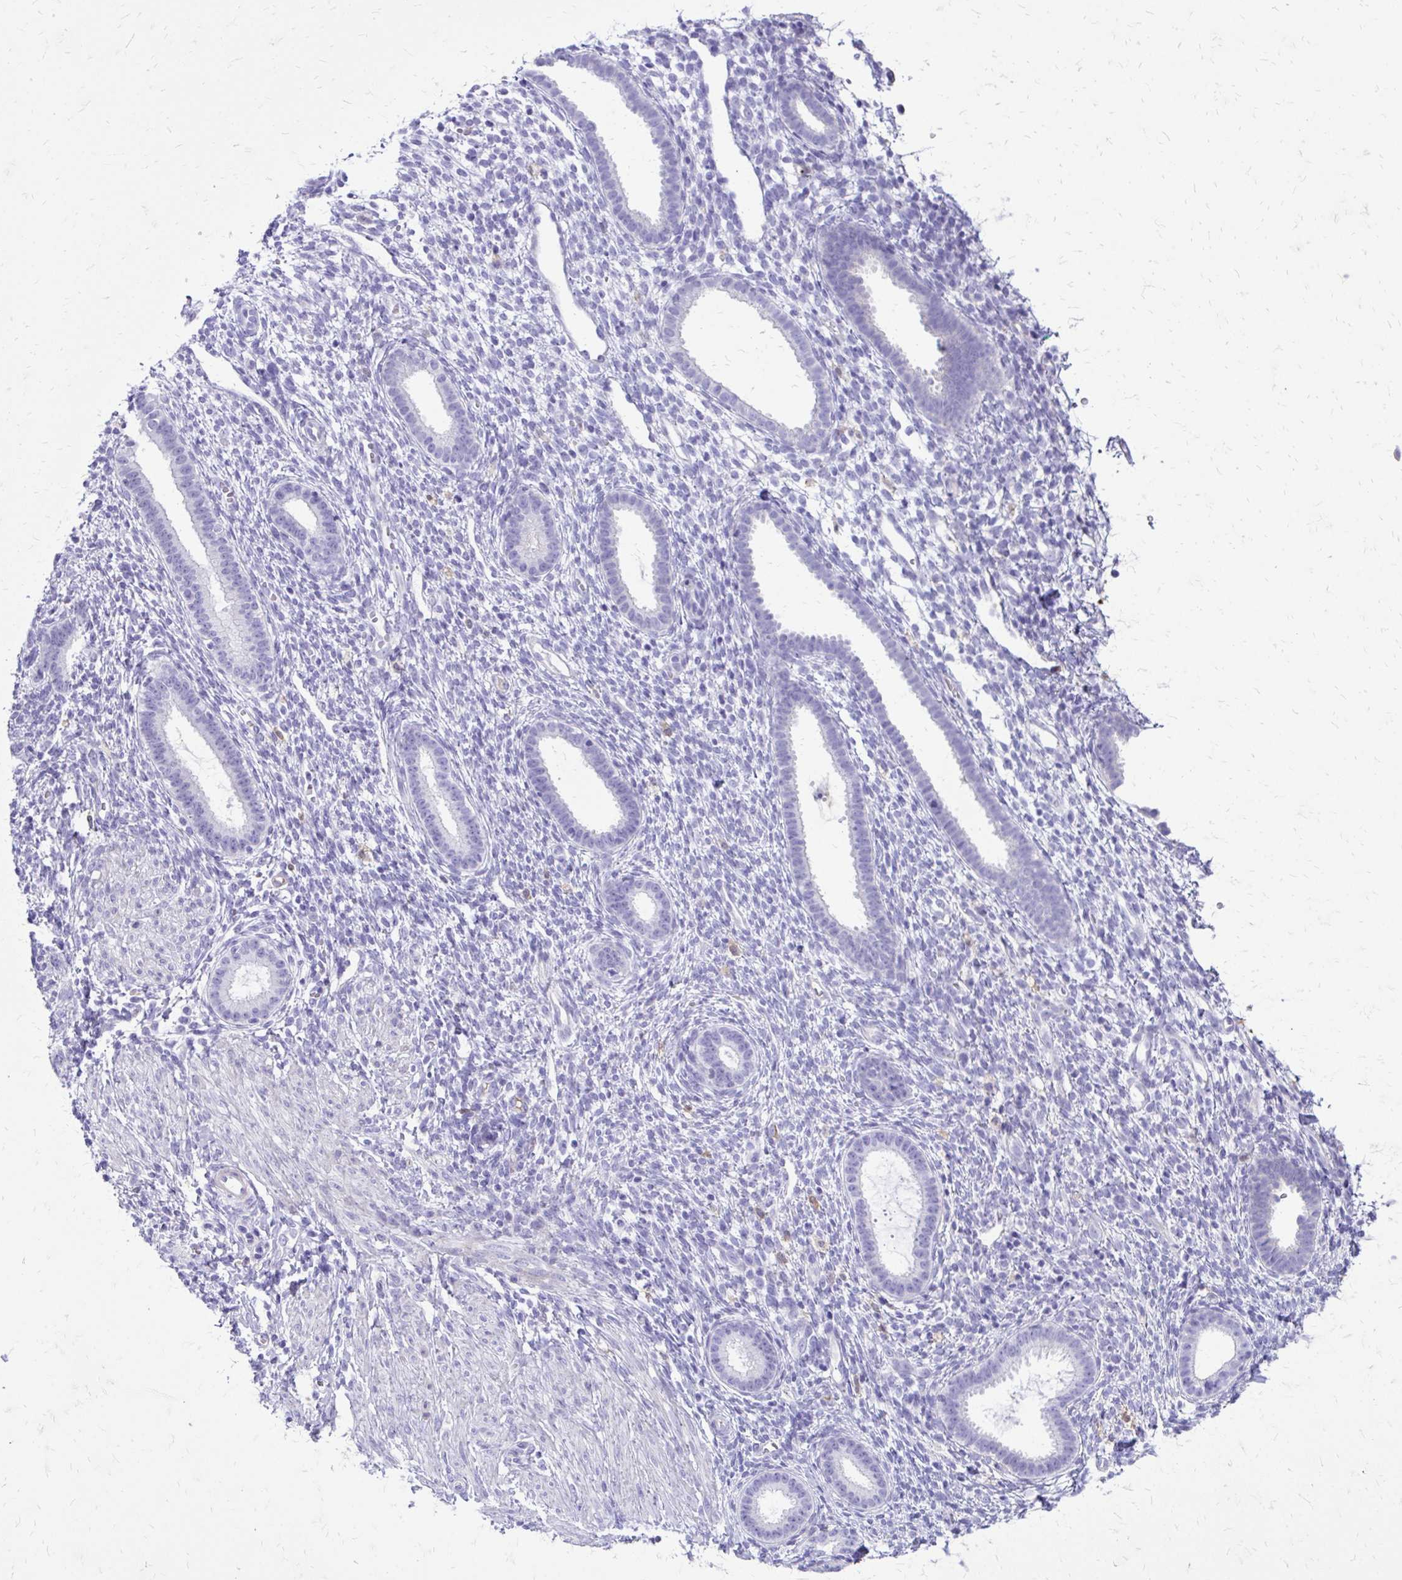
{"staining": {"intensity": "negative", "quantity": "none", "location": "none"}, "tissue": "endometrium", "cell_type": "Cells in endometrial stroma", "image_type": "normal", "snomed": [{"axis": "morphology", "description": "Normal tissue, NOS"}, {"axis": "topography", "description": "Endometrium"}], "caption": "The micrograph reveals no significant expression in cells in endometrial stroma of endometrium.", "gene": "SIGLEC11", "patient": {"sex": "female", "age": 36}}